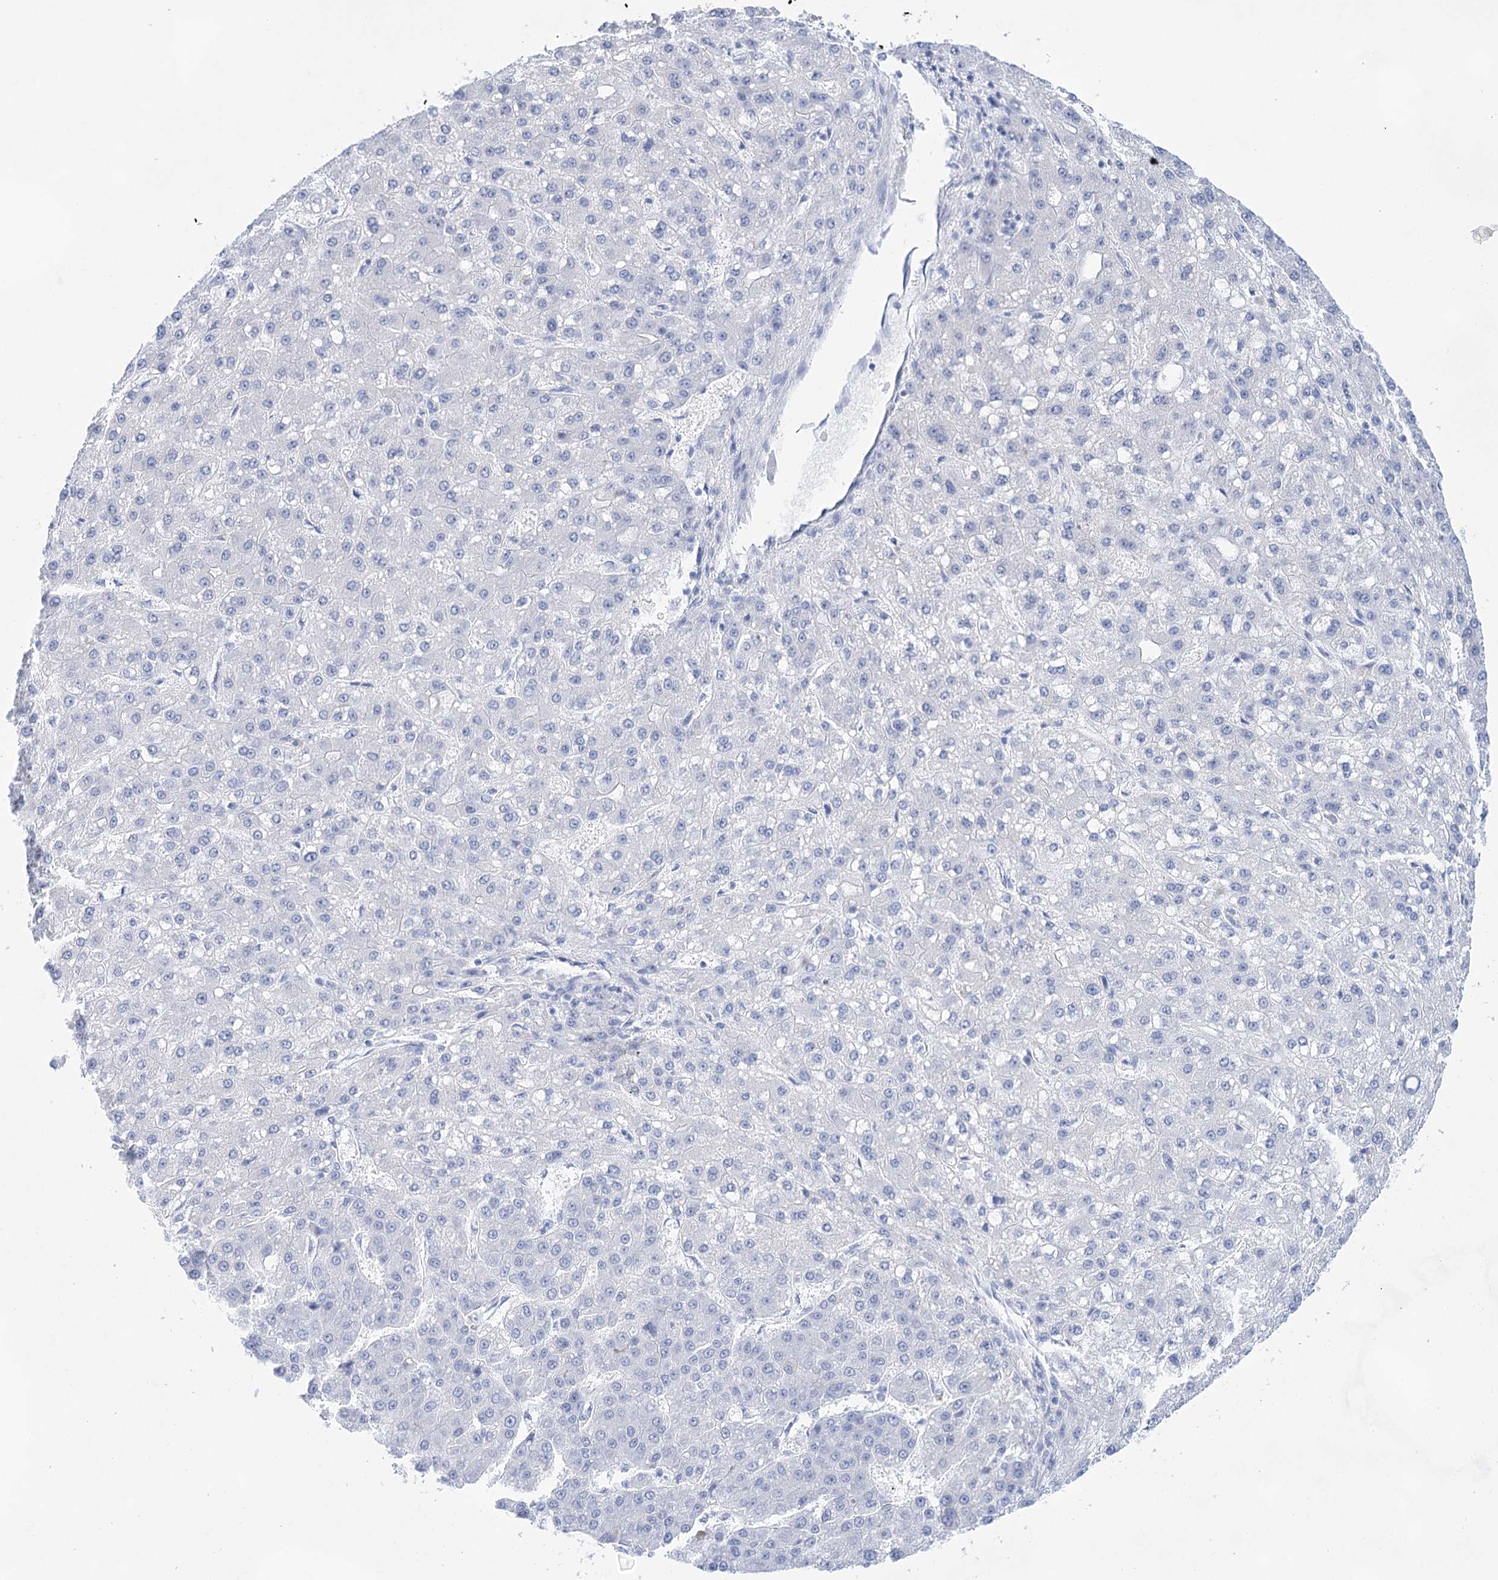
{"staining": {"intensity": "negative", "quantity": "none", "location": "none"}, "tissue": "liver cancer", "cell_type": "Tumor cells", "image_type": "cancer", "snomed": [{"axis": "morphology", "description": "Carcinoma, Hepatocellular, NOS"}, {"axis": "topography", "description": "Liver"}], "caption": "DAB (3,3'-diaminobenzidine) immunohistochemical staining of hepatocellular carcinoma (liver) demonstrates no significant positivity in tumor cells.", "gene": "LALBA", "patient": {"sex": "male", "age": 67}}